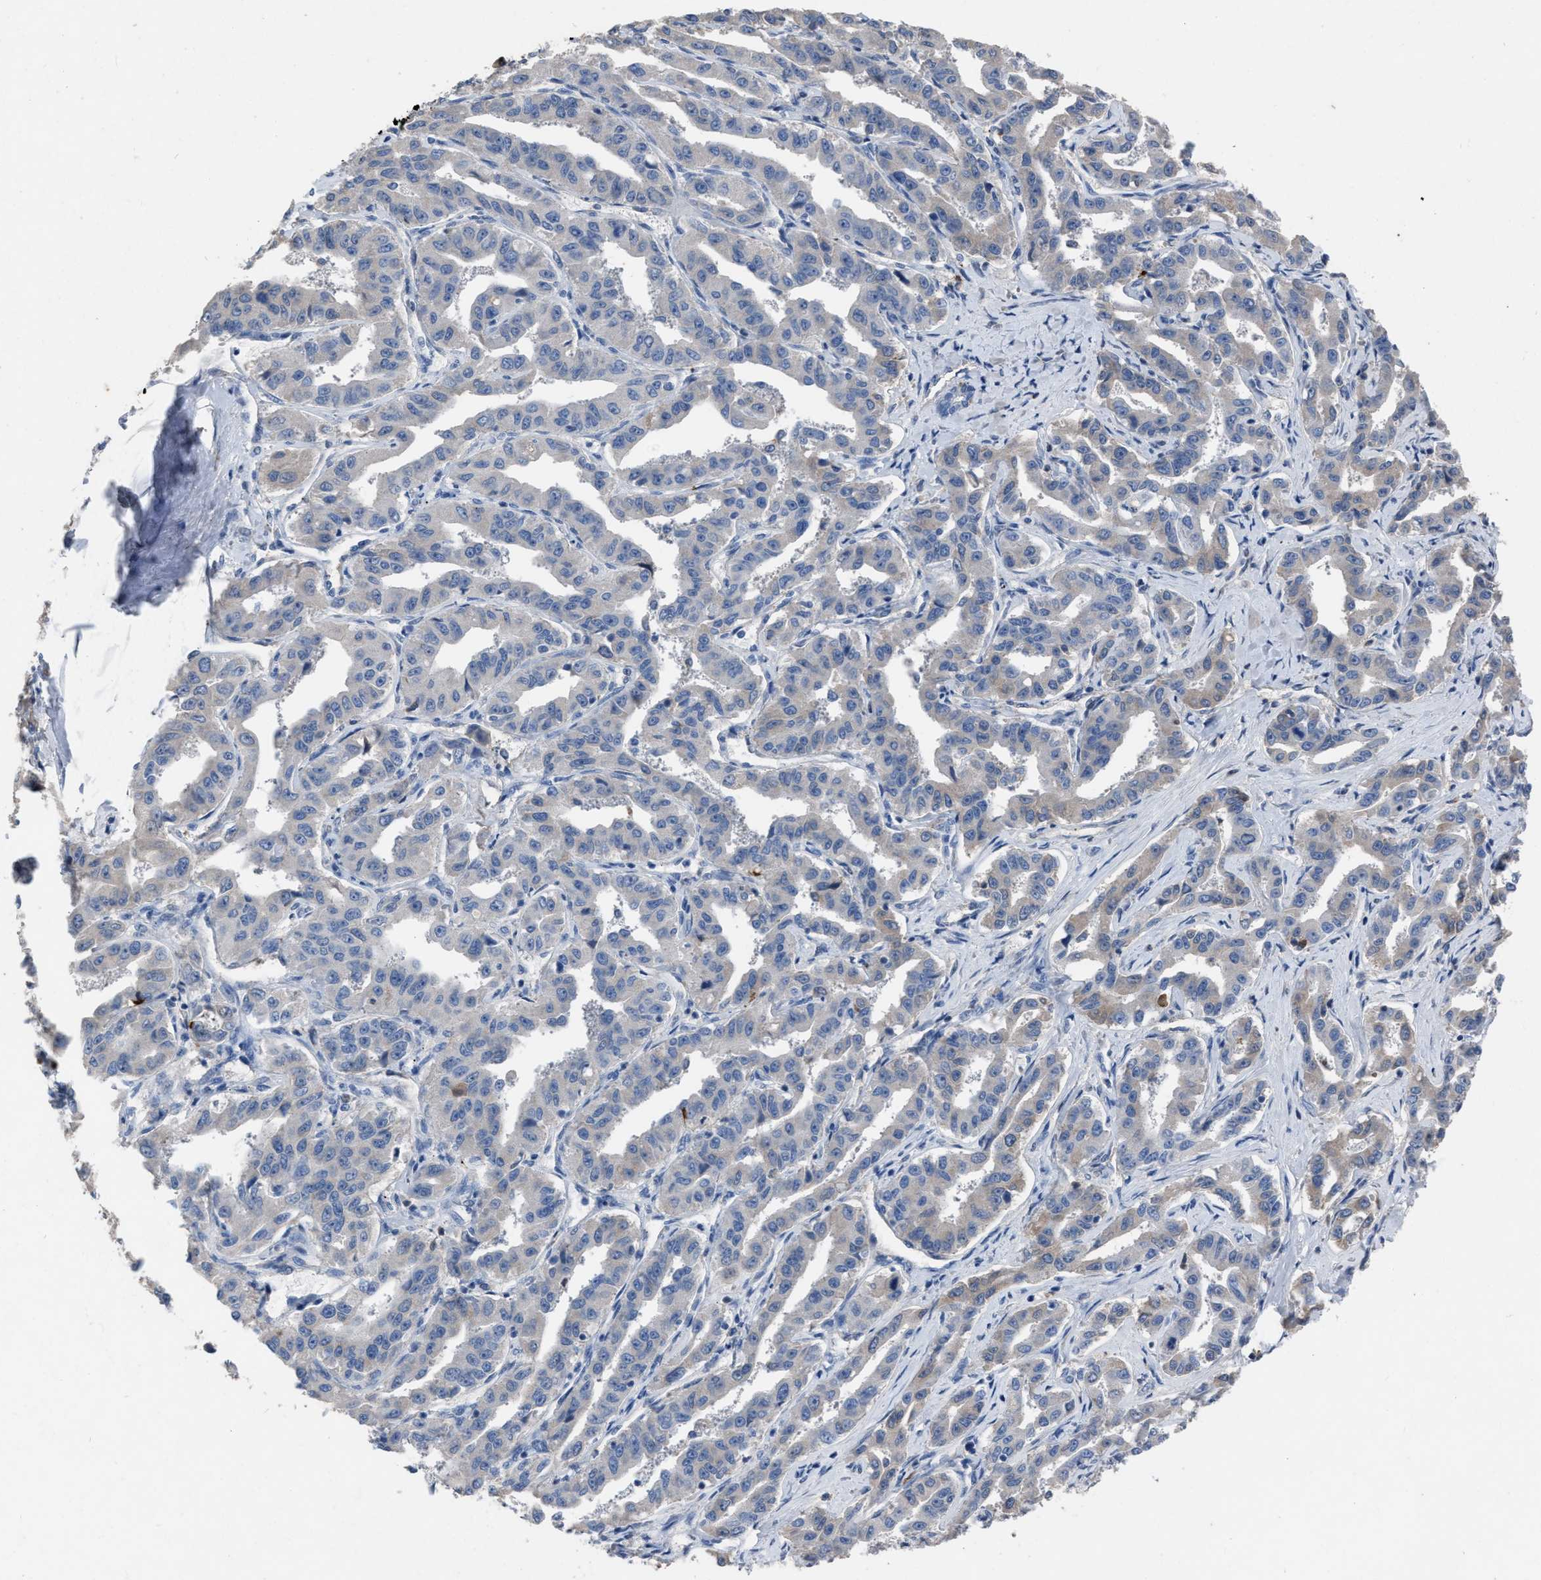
{"staining": {"intensity": "weak", "quantity": "25%-75%", "location": "cytoplasmic/membranous"}, "tissue": "liver cancer", "cell_type": "Tumor cells", "image_type": "cancer", "snomed": [{"axis": "morphology", "description": "Cholangiocarcinoma"}, {"axis": "topography", "description": "Liver"}], "caption": "High-power microscopy captured an immunohistochemistry image of liver cancer, revealing weak cytoplasmic/membranous expression in about 25%-75% of tumor cells.", "gene": "HABP2", "patient": {"sex": "male", "age": 59}}